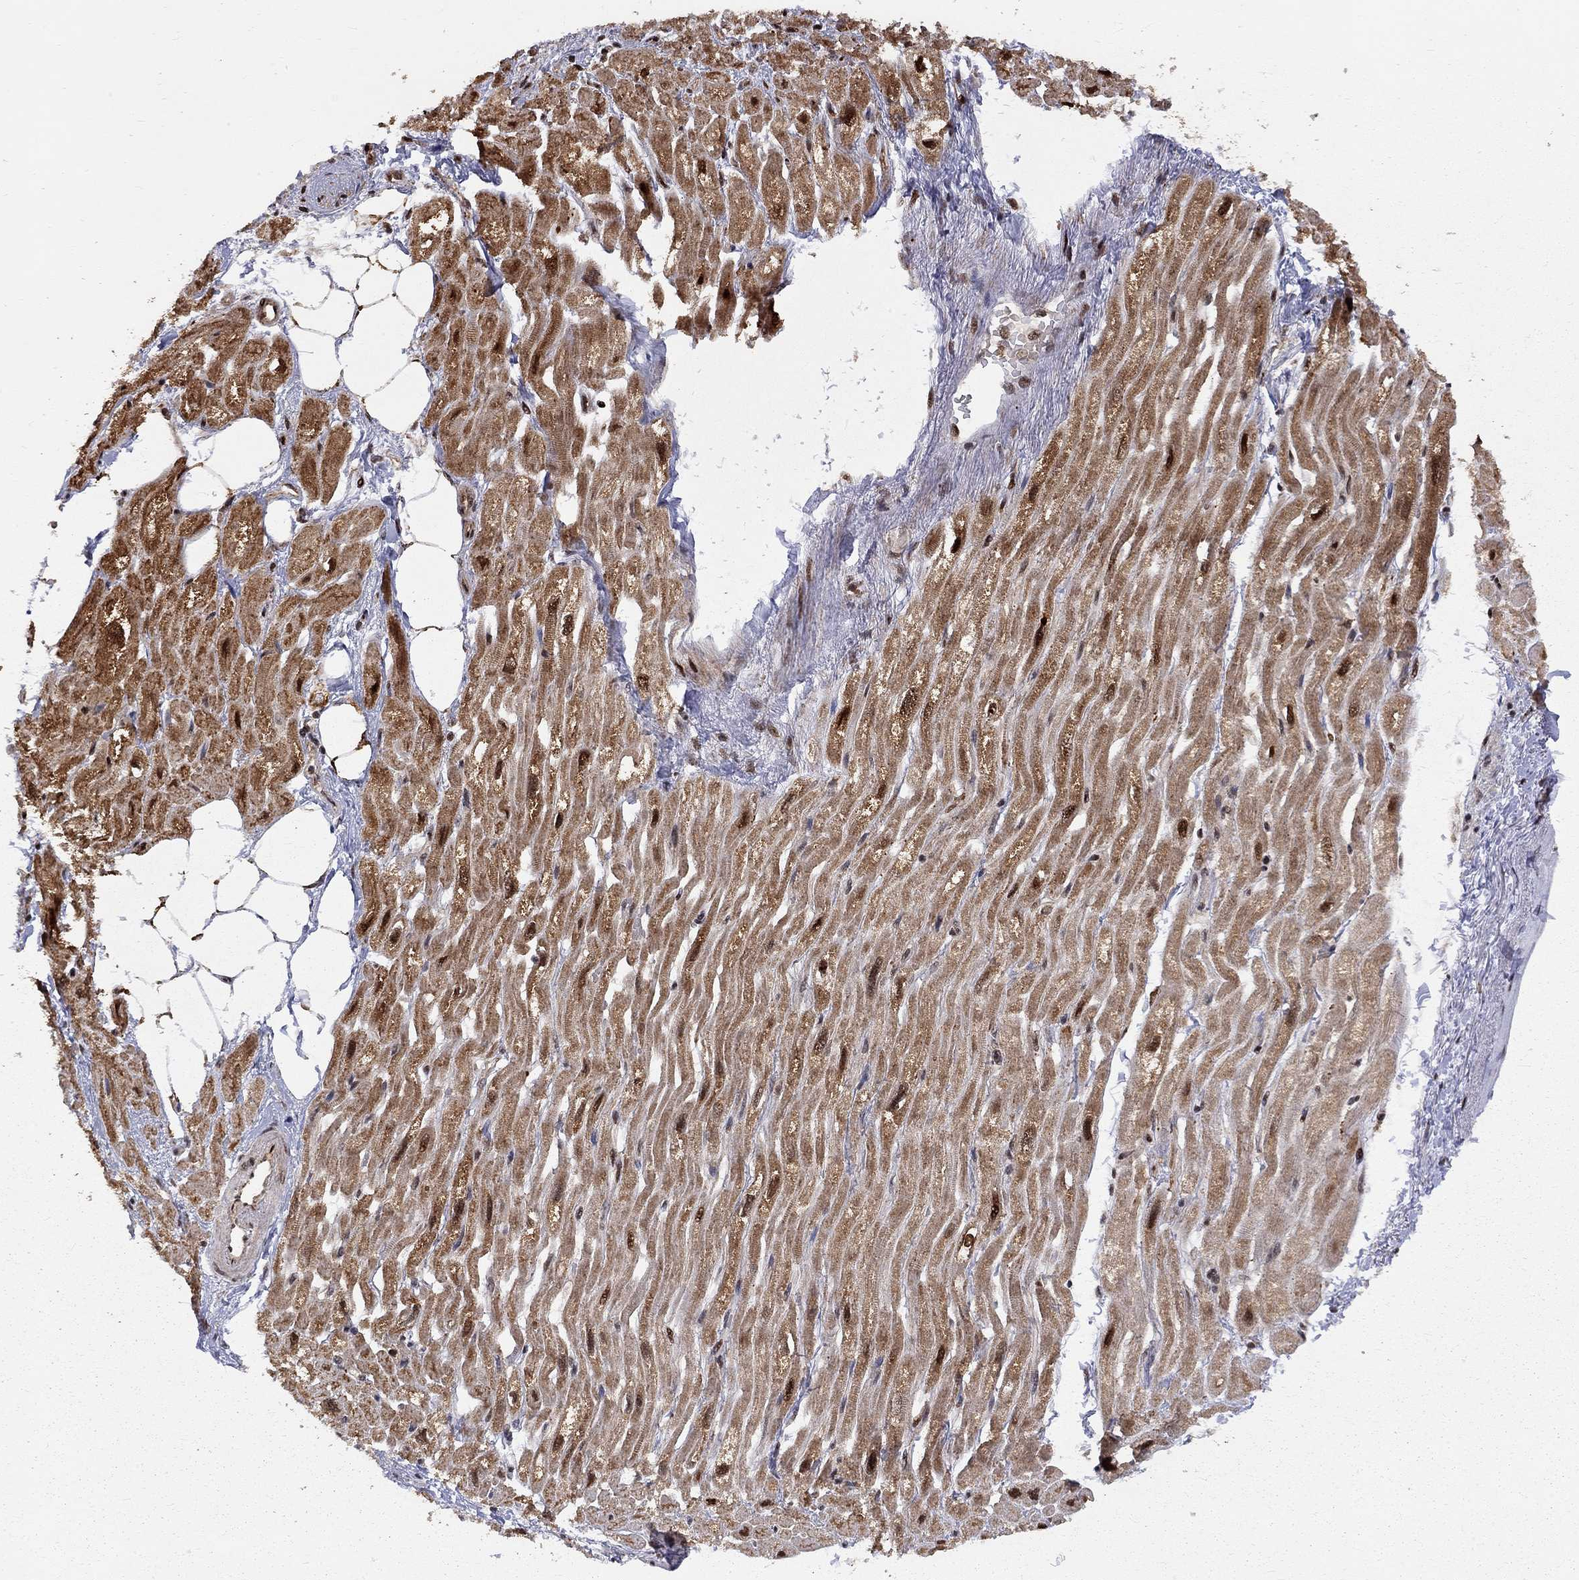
{"staining": {"intensity": "strong", "quantity": "25%-75%", "location": "cytoplasmic/membranous,nuclear"}, "tissue": "heart muscle", "cell_type": "Cardiomyocytes", "image_type": "normal", "snomed": [{"axis": "morphology", "description": "Normal tissue, NOS"}, {"axis": "topography", "description": "Heart"}], "caption": "High-magnification brightfield microscopy of unremarkable heart muscle stained with DAB (brown) and counterstained with hematoxylin (blue). cardiomyocytes exhibit strong cytoplasmic/membranous,nuclear positivity is present in approximately25%-75% of cells.", "gene": "ELOB", "patient": {"sex": "male", "age": 66}}